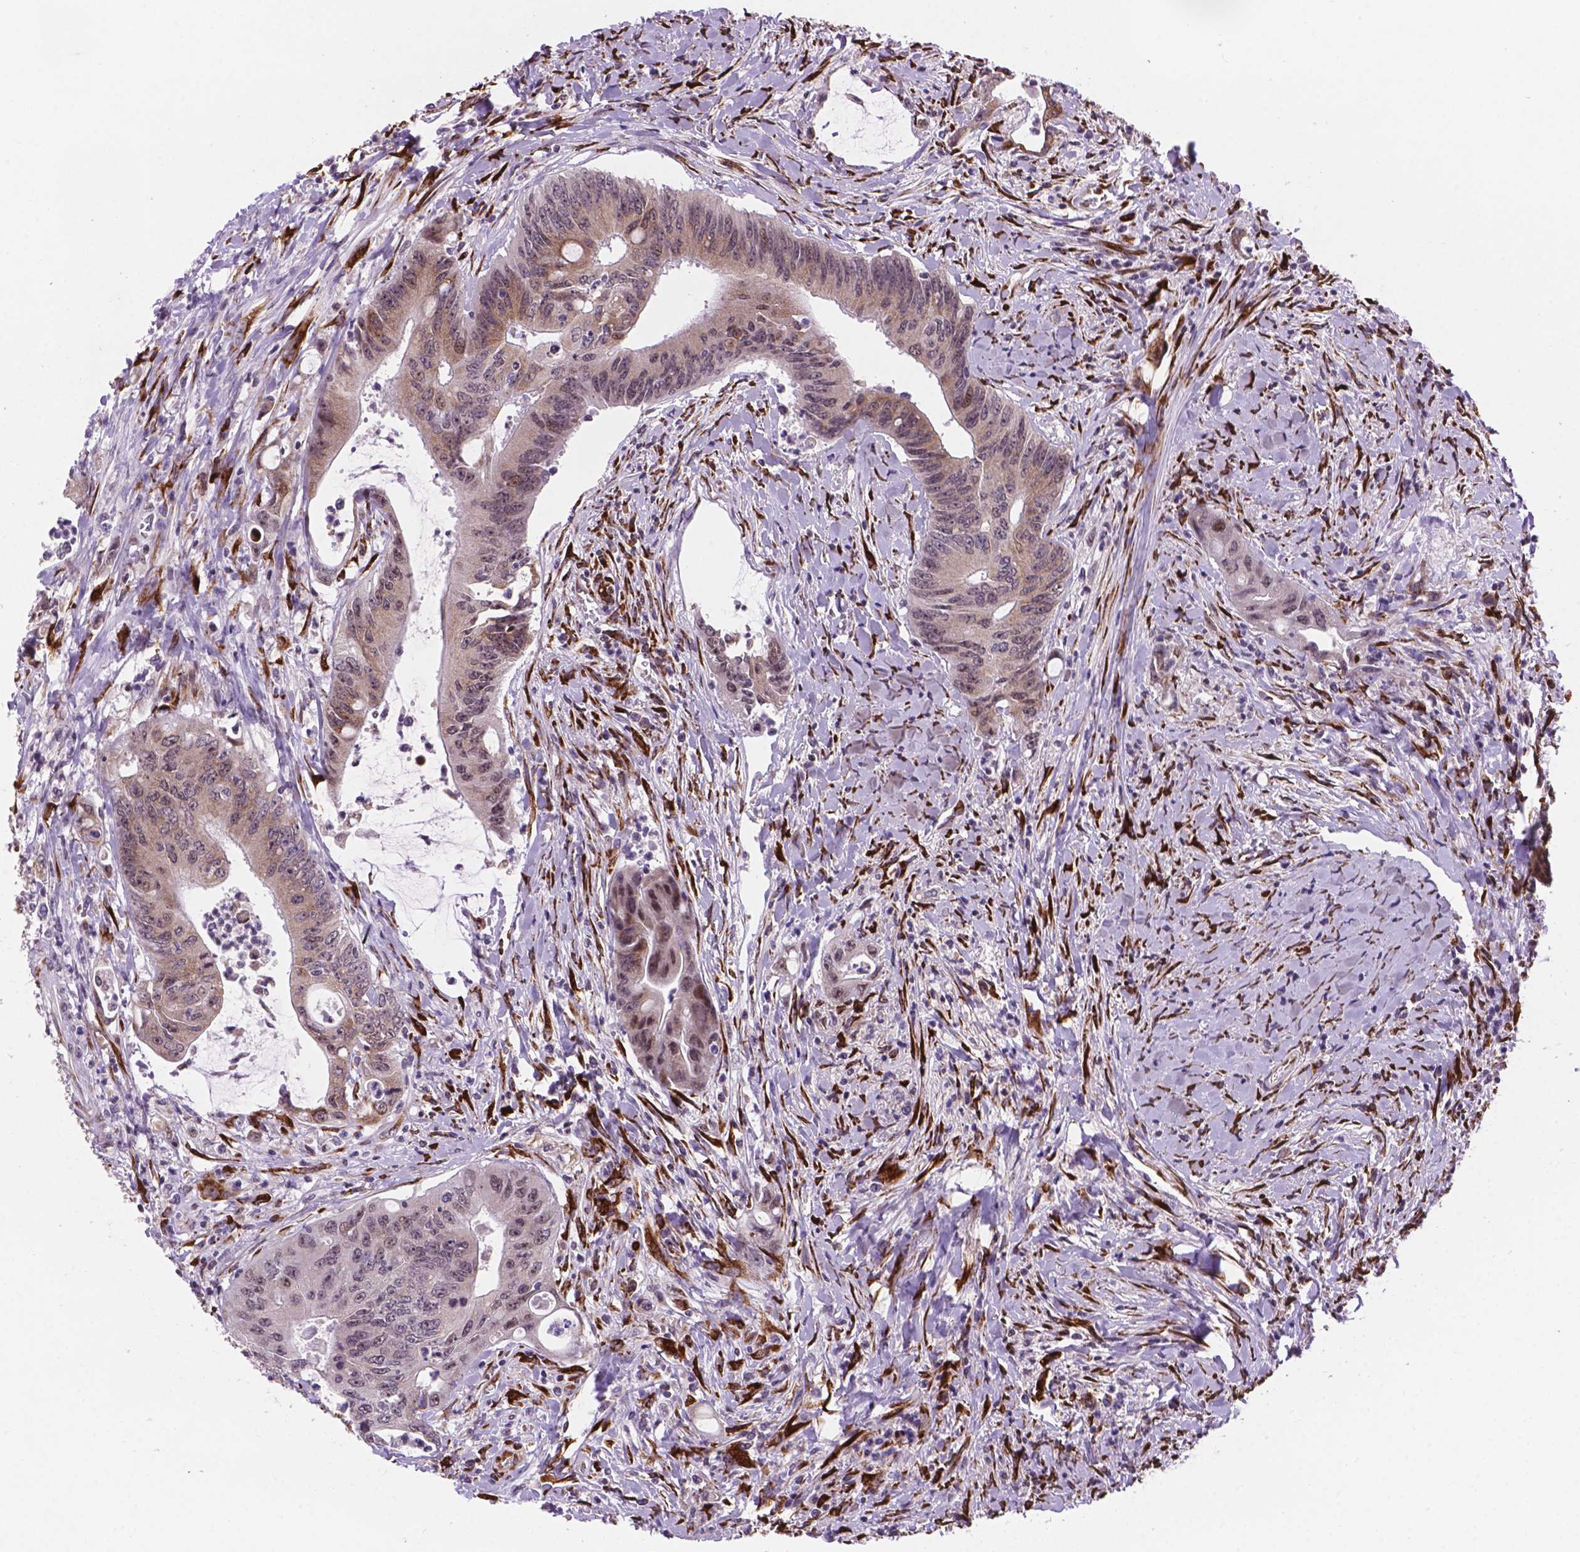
{"staining": {"intensity": "weak", "quantity": "25%-75%", "location": "cytoplasmic/membranous,nuclear"}, "tissue": "colorectal cancer", "cell_type": "Tumor cells", "image_type": "cancer", "snomed": [{"axis": "morphology", "description": "Adenocarcinoma, NOS"}, {"axis": "topography", "description": "Rectum"}], "caption": "There is low levels of weak cytoplasmic/membranous and nuclear staining in tumor cells of colorectal cancer (adenocarcinoma), as demonstrated by immunohistochemical staining (brown color).", "gene": "FNIP1", "patient": {"sex": "male", "age": 59}}